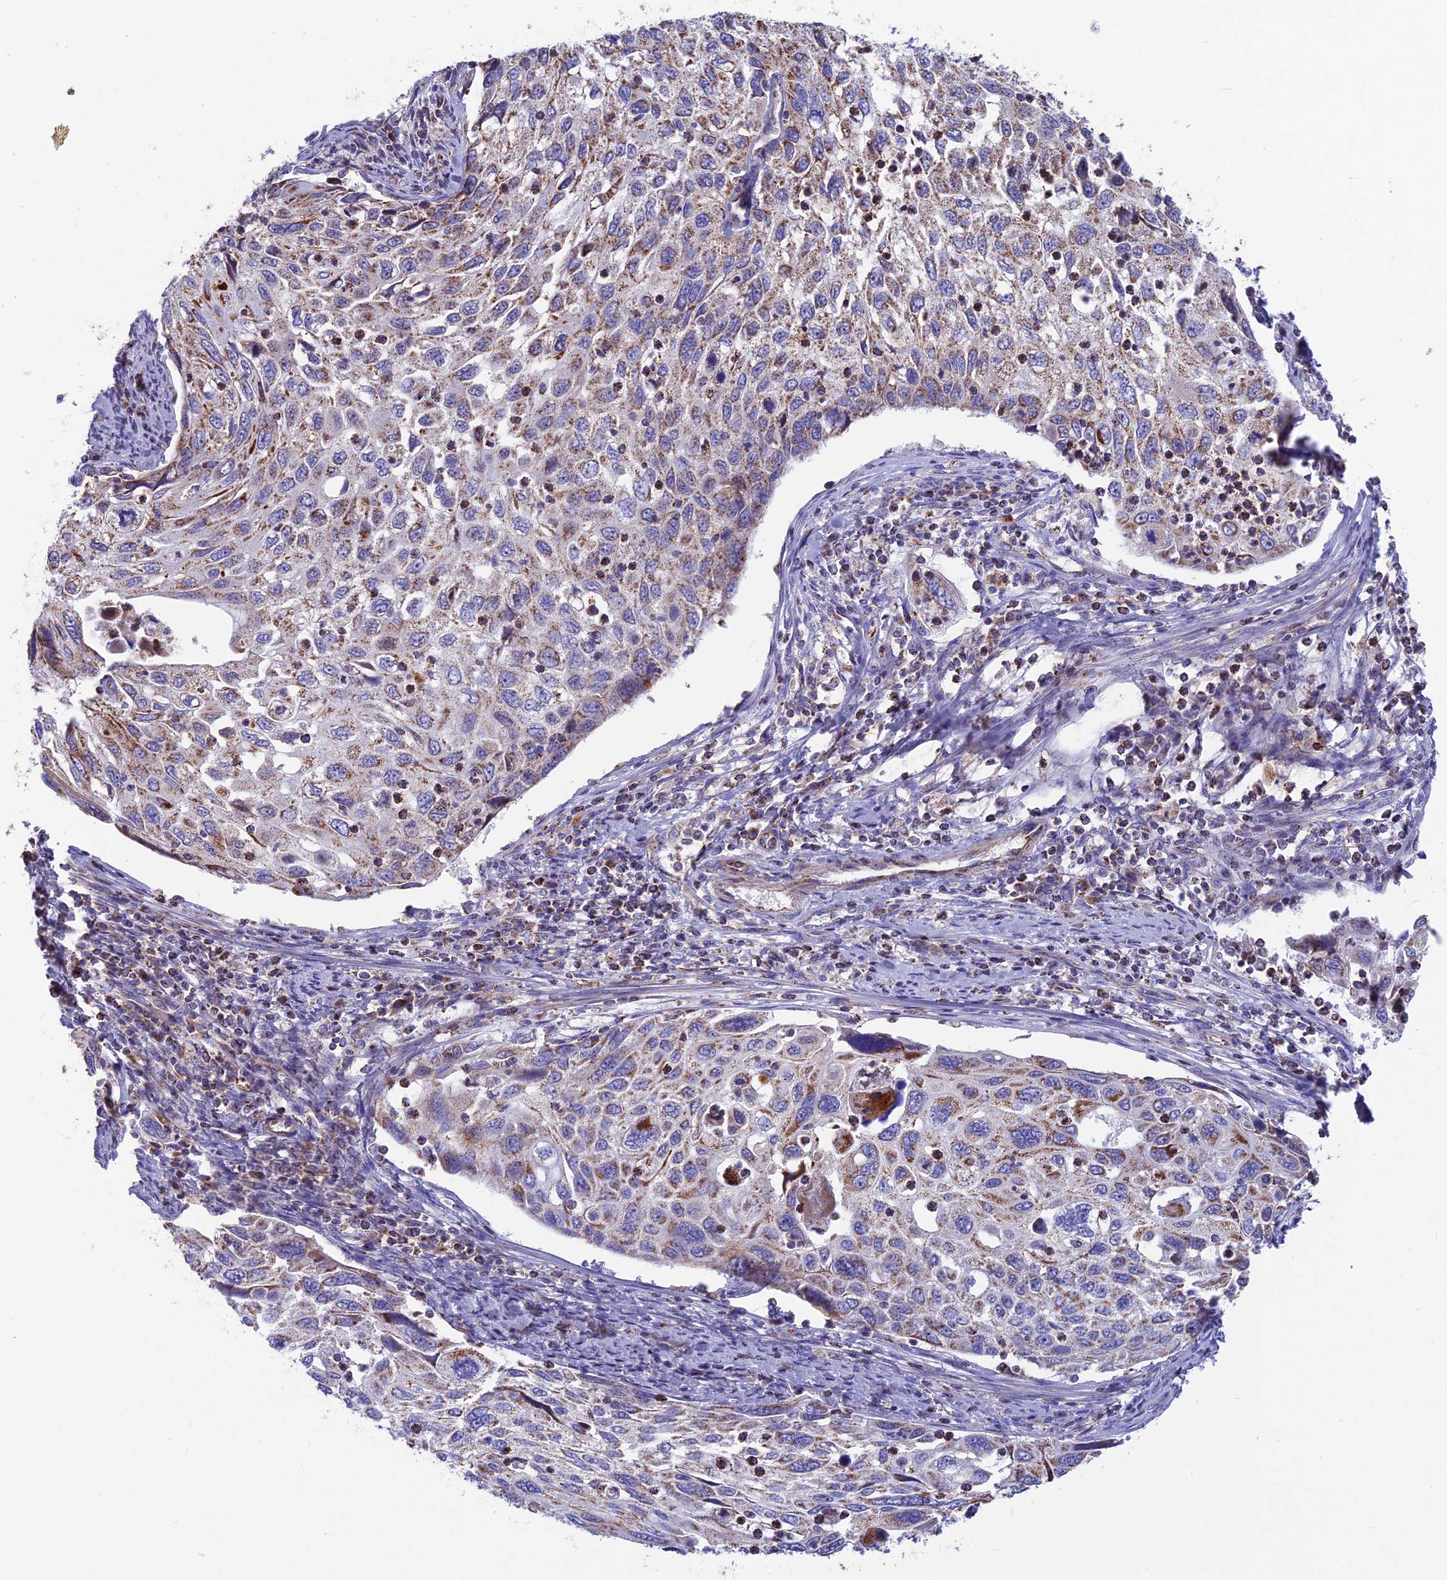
{"staining": {"intensity": "moderate", "quantity": ">75%", "location": "cytoplasmic/membranous"}, "tissue": "cervical cancer", "cell_type": "Tumor cells", "image_type": "cancer", "snomed": [{"axis": "morphology", "description": "Squamous cell carcinoma, NOS"}, {"axis": "topography", "description": "Cervix"}], "caption": "A high-resolution image shows immunohistochemistry (IHC) staining of squamous cell carcinoma (cervical), which displays moderate cytoplasmic/membranous positivity in about >75% of tumor cells.", "gene": "CS", "patient": {"sex": "female", "age": 70}}